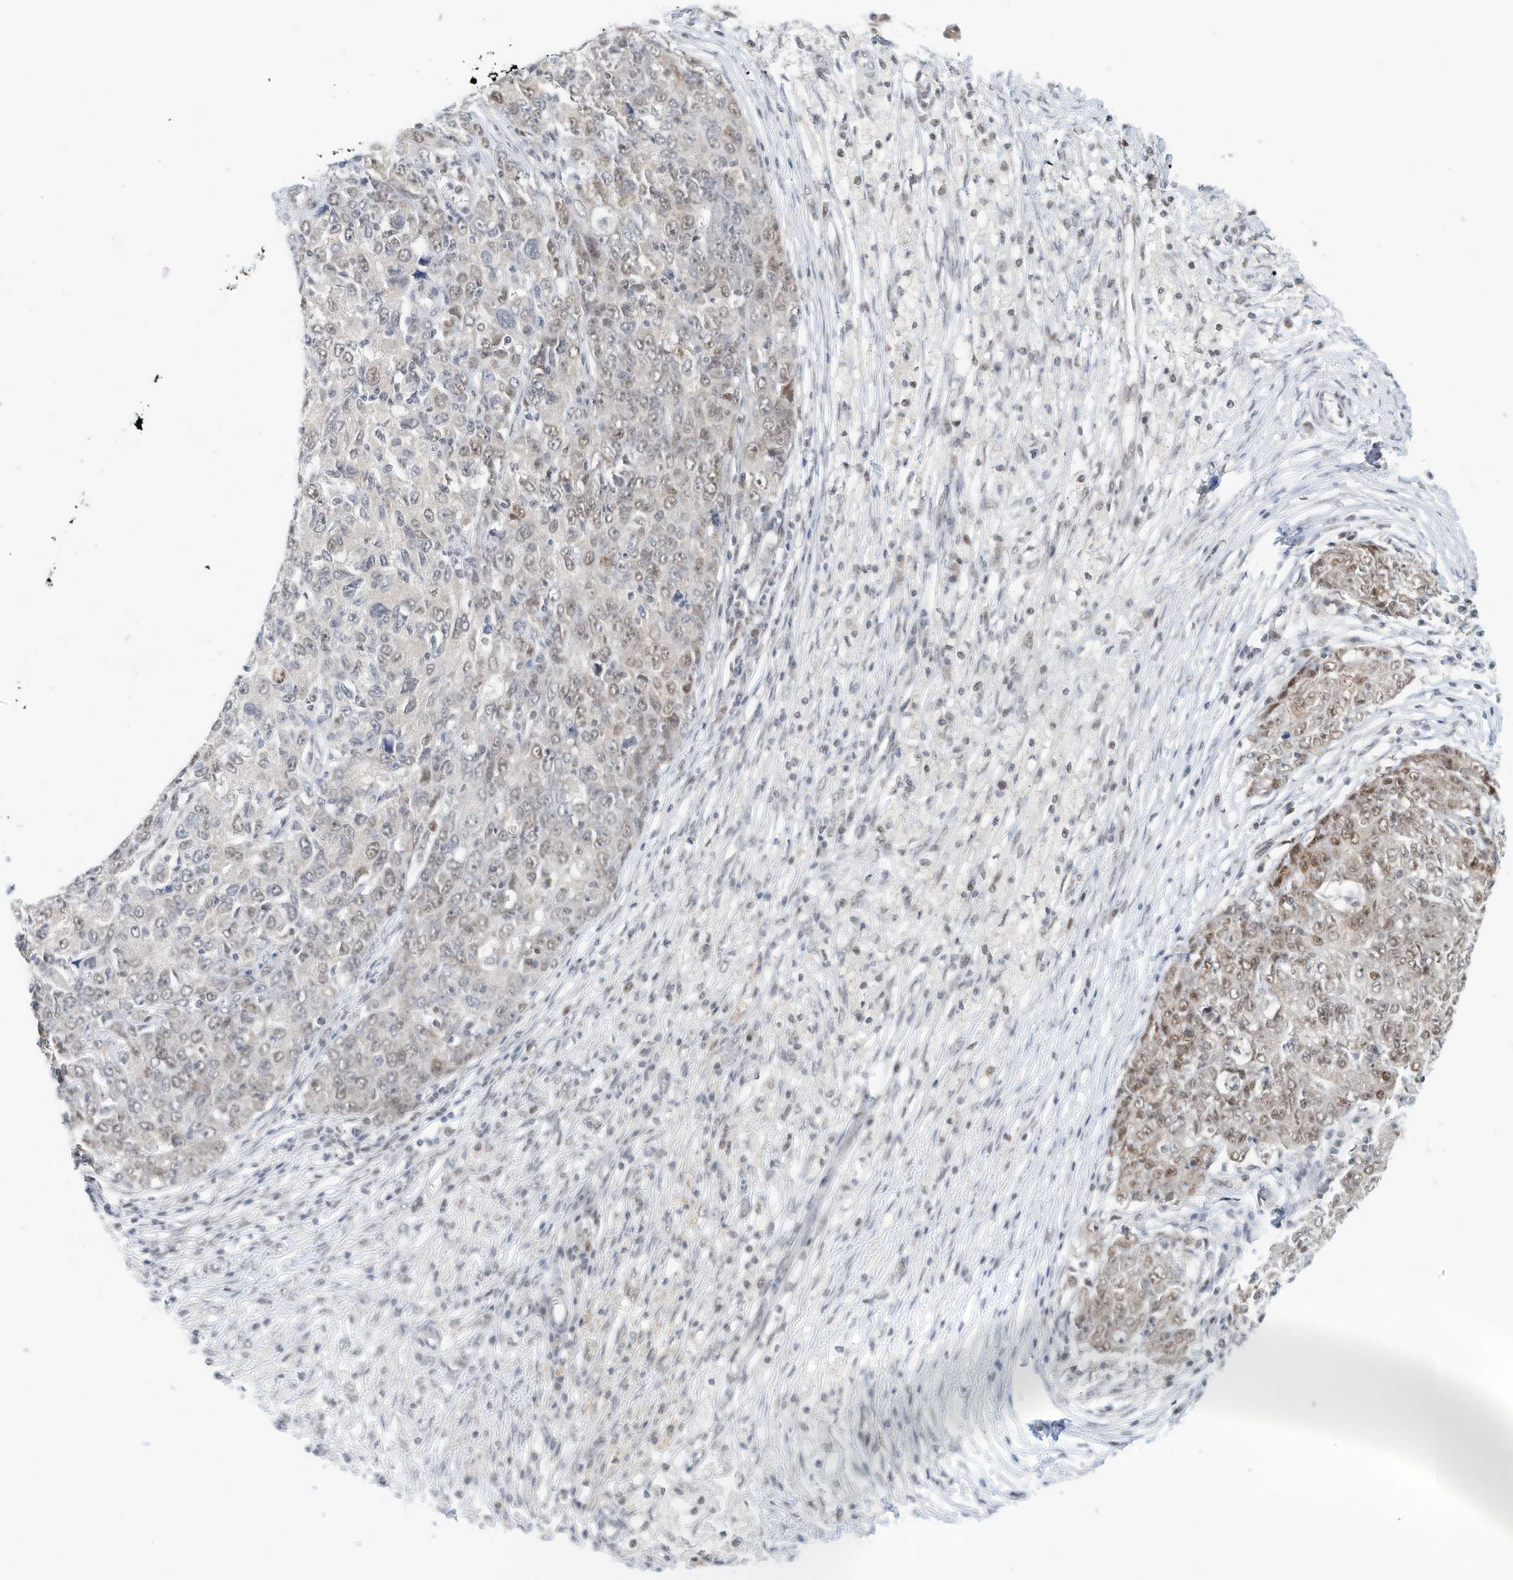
{"staining": {"intensity": "weak", "quantity": "25%-75%", "location": "nuclear"}, "tissue": "ovarian cancer", "cell_type": "Tumor cells", "image_type": "cancer", "snomed": [{"axis": "morphology", "description": "Carcinoma, endometroid"}, {"axis": "topography", "description": "Ovary"}], "caption": "Approximately 25%-75% of tumor cells in ovarian cancer (endometroid carcinoma) exhibit weak nuclear protein positivity as visualized by brown immunohistochemical staining.", "gene": "OGT", "patient": {"sex": "female", "age": 42}}